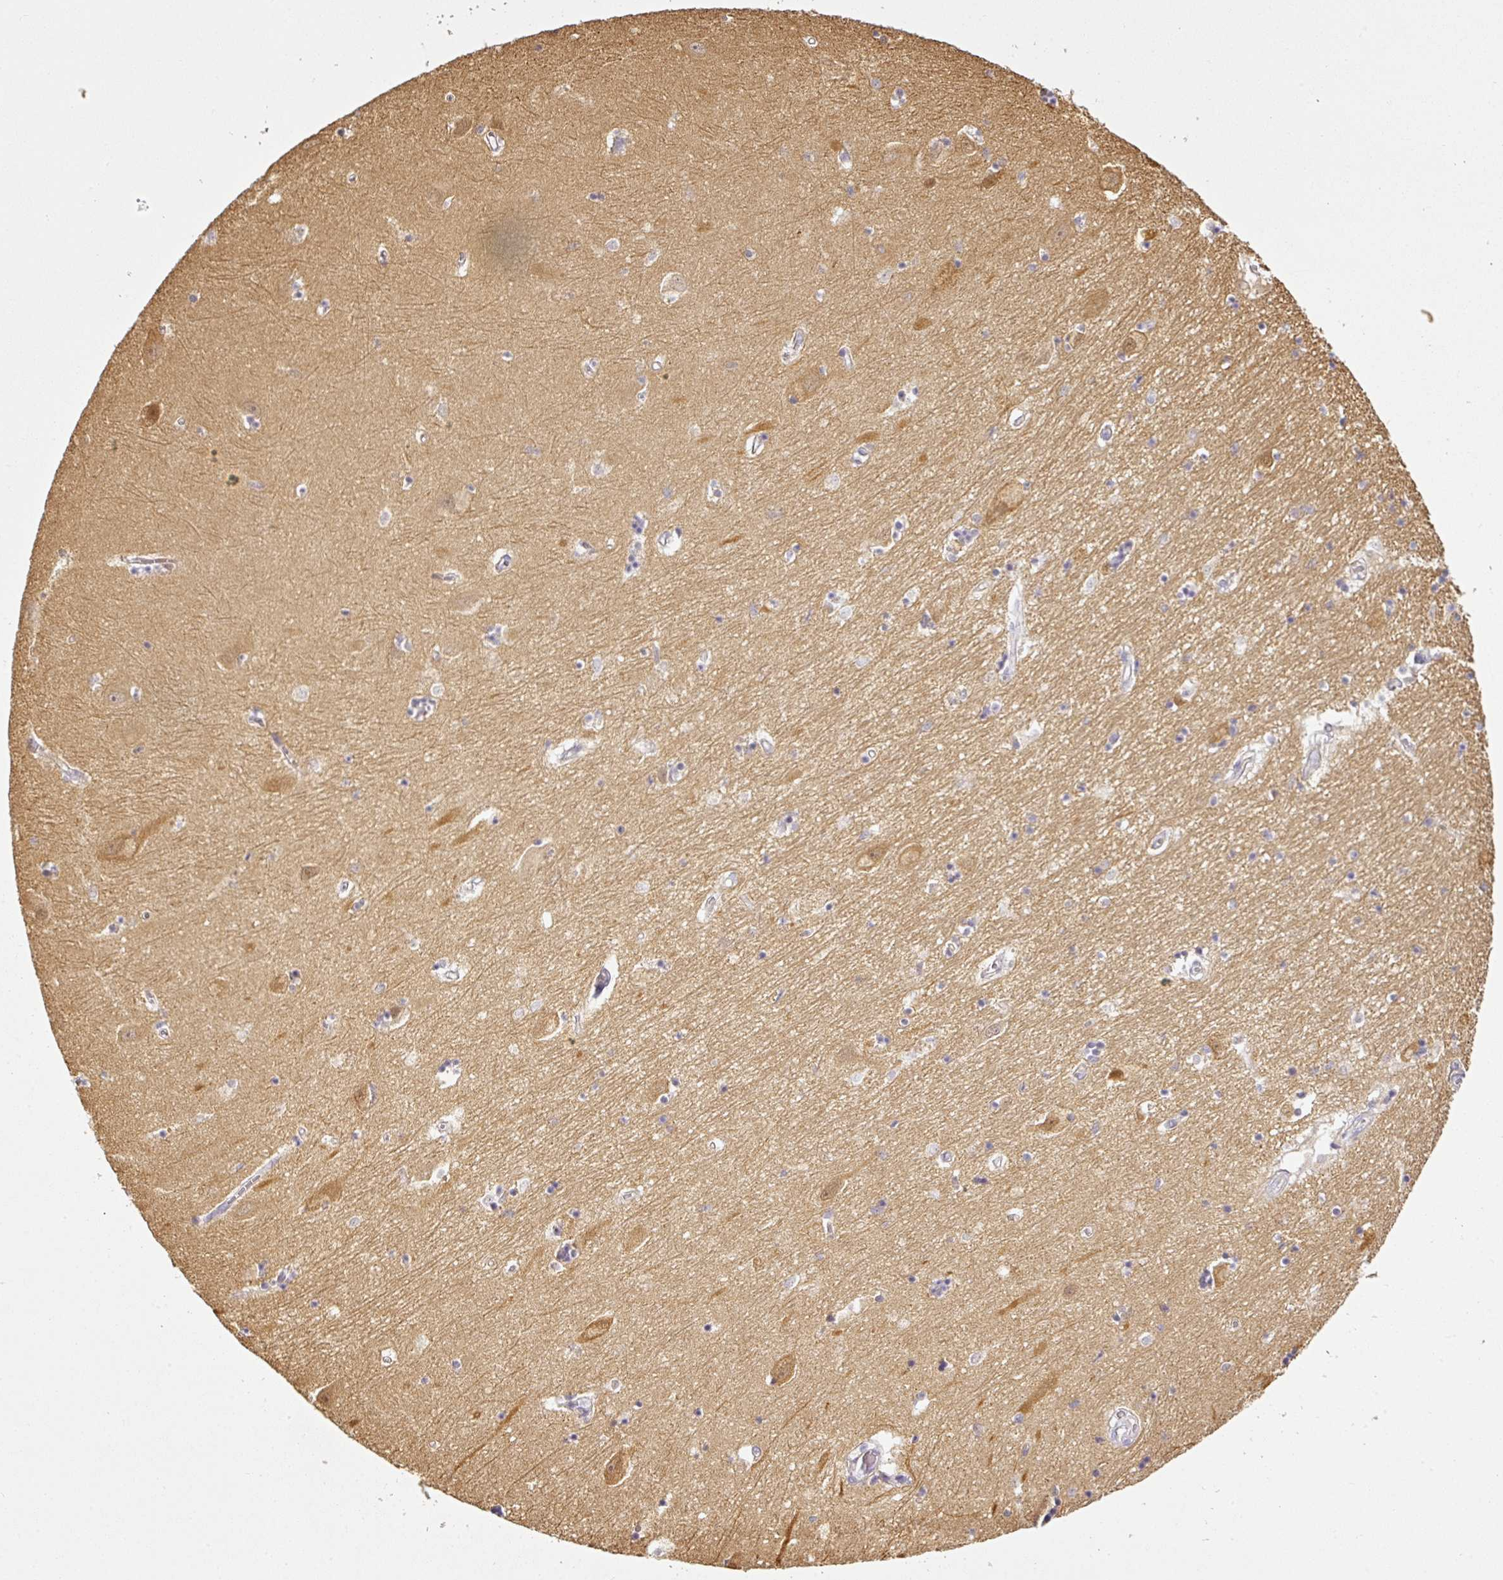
{"staining": {"intensity": "negative", "quantity": "none", "location": "none"}, "tissue": "hippocampus", "cell_type": "Glial cells", "image_type": "normal", "snomed": [{"axis": "morphology", "description": "Normal tissue, NOS"}, {"axis": "topography", "description": "Hippocampus"}], "caption": "The micrograph shows no significant positivity in glial cells of hippocampus. The staining was performed using DAB (3,3'-diaminobenzidine) to visualize the protein expression in brown, while the nuclei were stained in blue with hematoxylin (Magnification: 20x).", "gene": "ANKRD18A", "patient": {"sex": "female", "age": 64}}